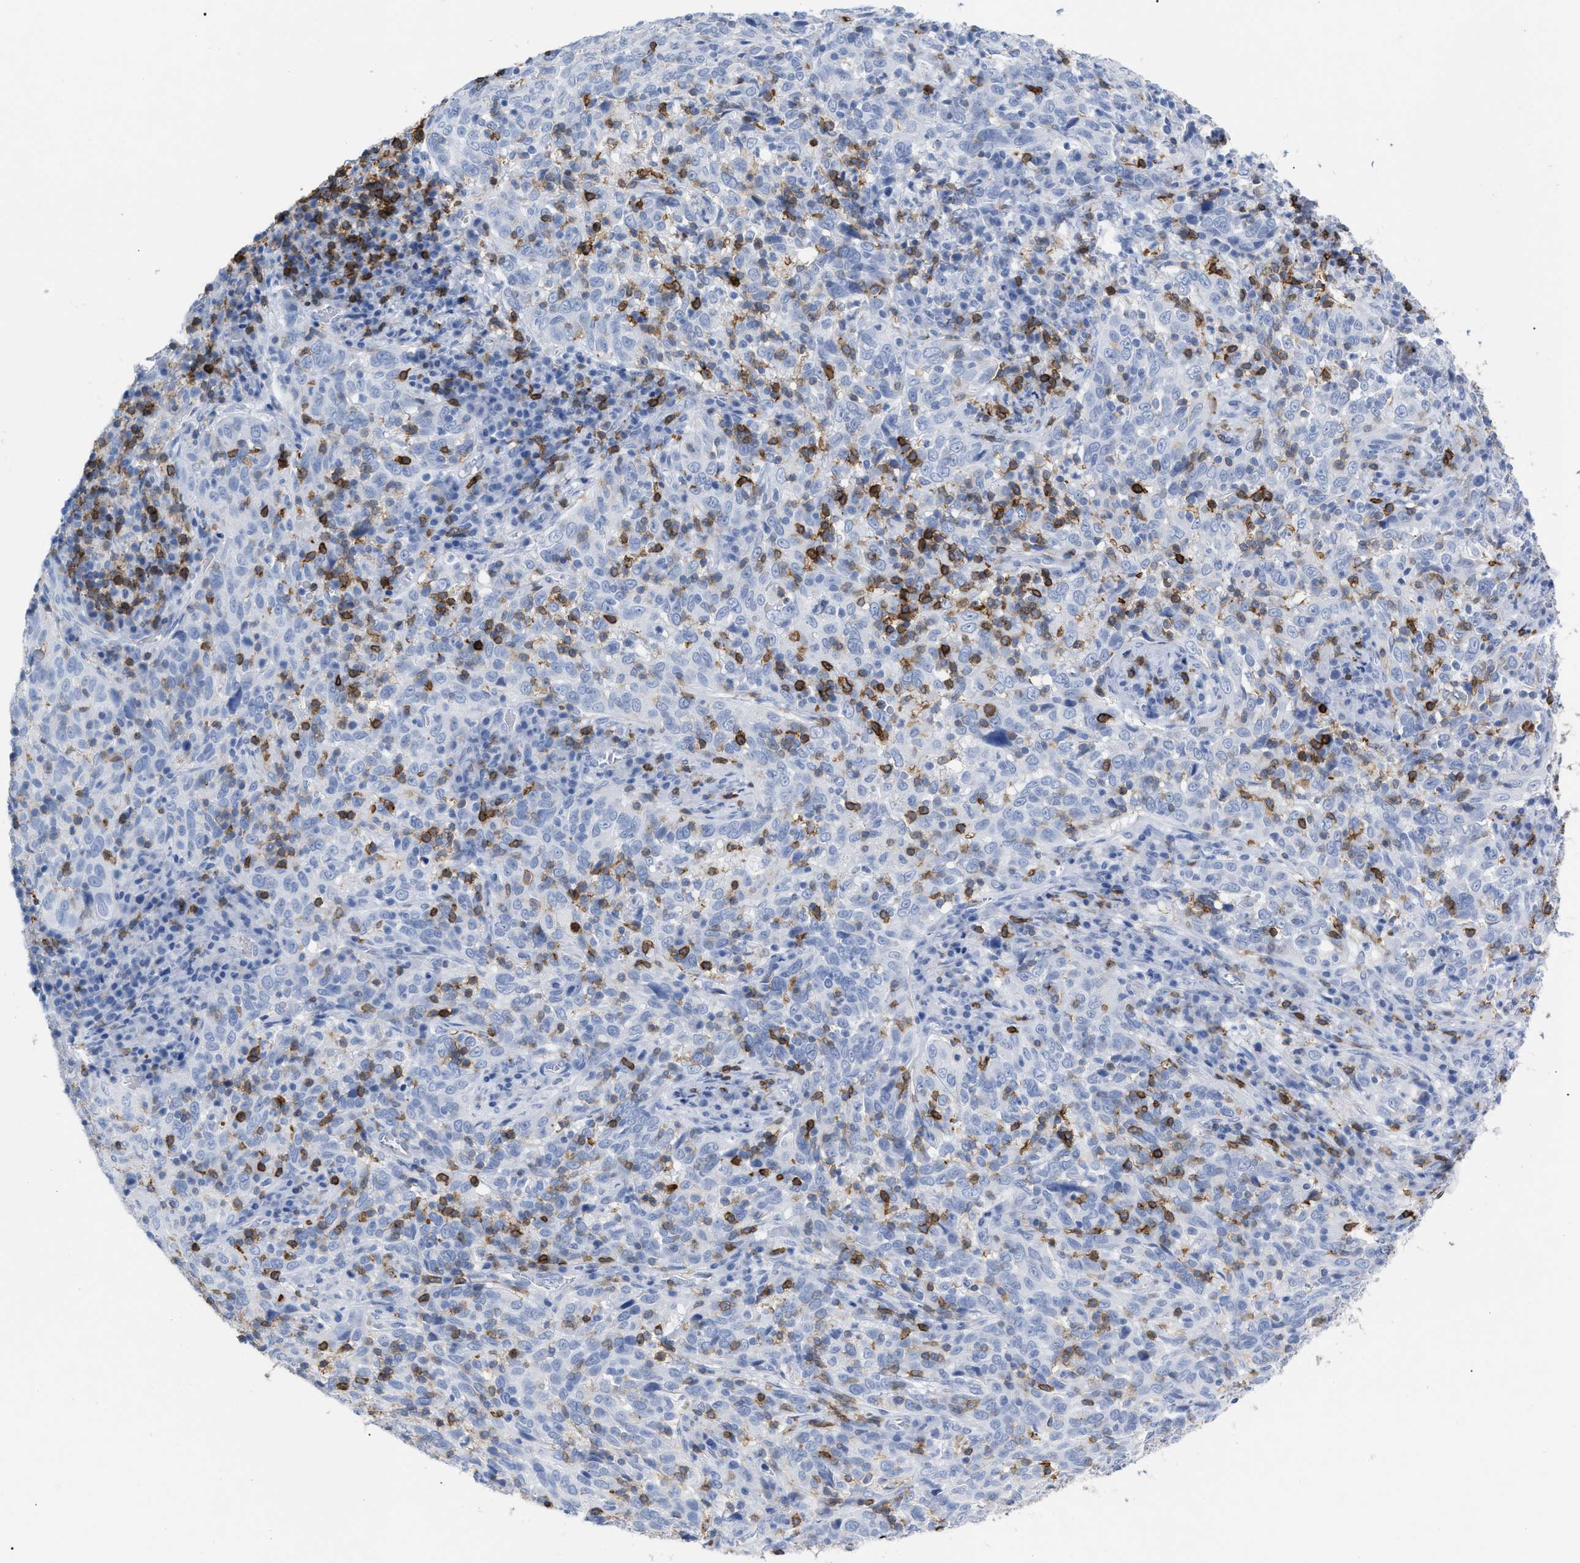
{"staining": {"intensity": "negative", "quantity": "none", "location": "none"}, "tissue": "cervical cancer", "cell_type": "Tumor cells", "image_type": "cancer", "snomed": [{"axis": "morphology", "description": "Squamous cell carcinoma, NOS"}, {"axis": "topography", "description": "Cervix"}], "caption": "IHC photomicrograph of human cervical cancer stained for a protein (brown), which shows no expression in tumor cells.", "gene": "CD5", "patient": {"sex": "female", "age": 46}}